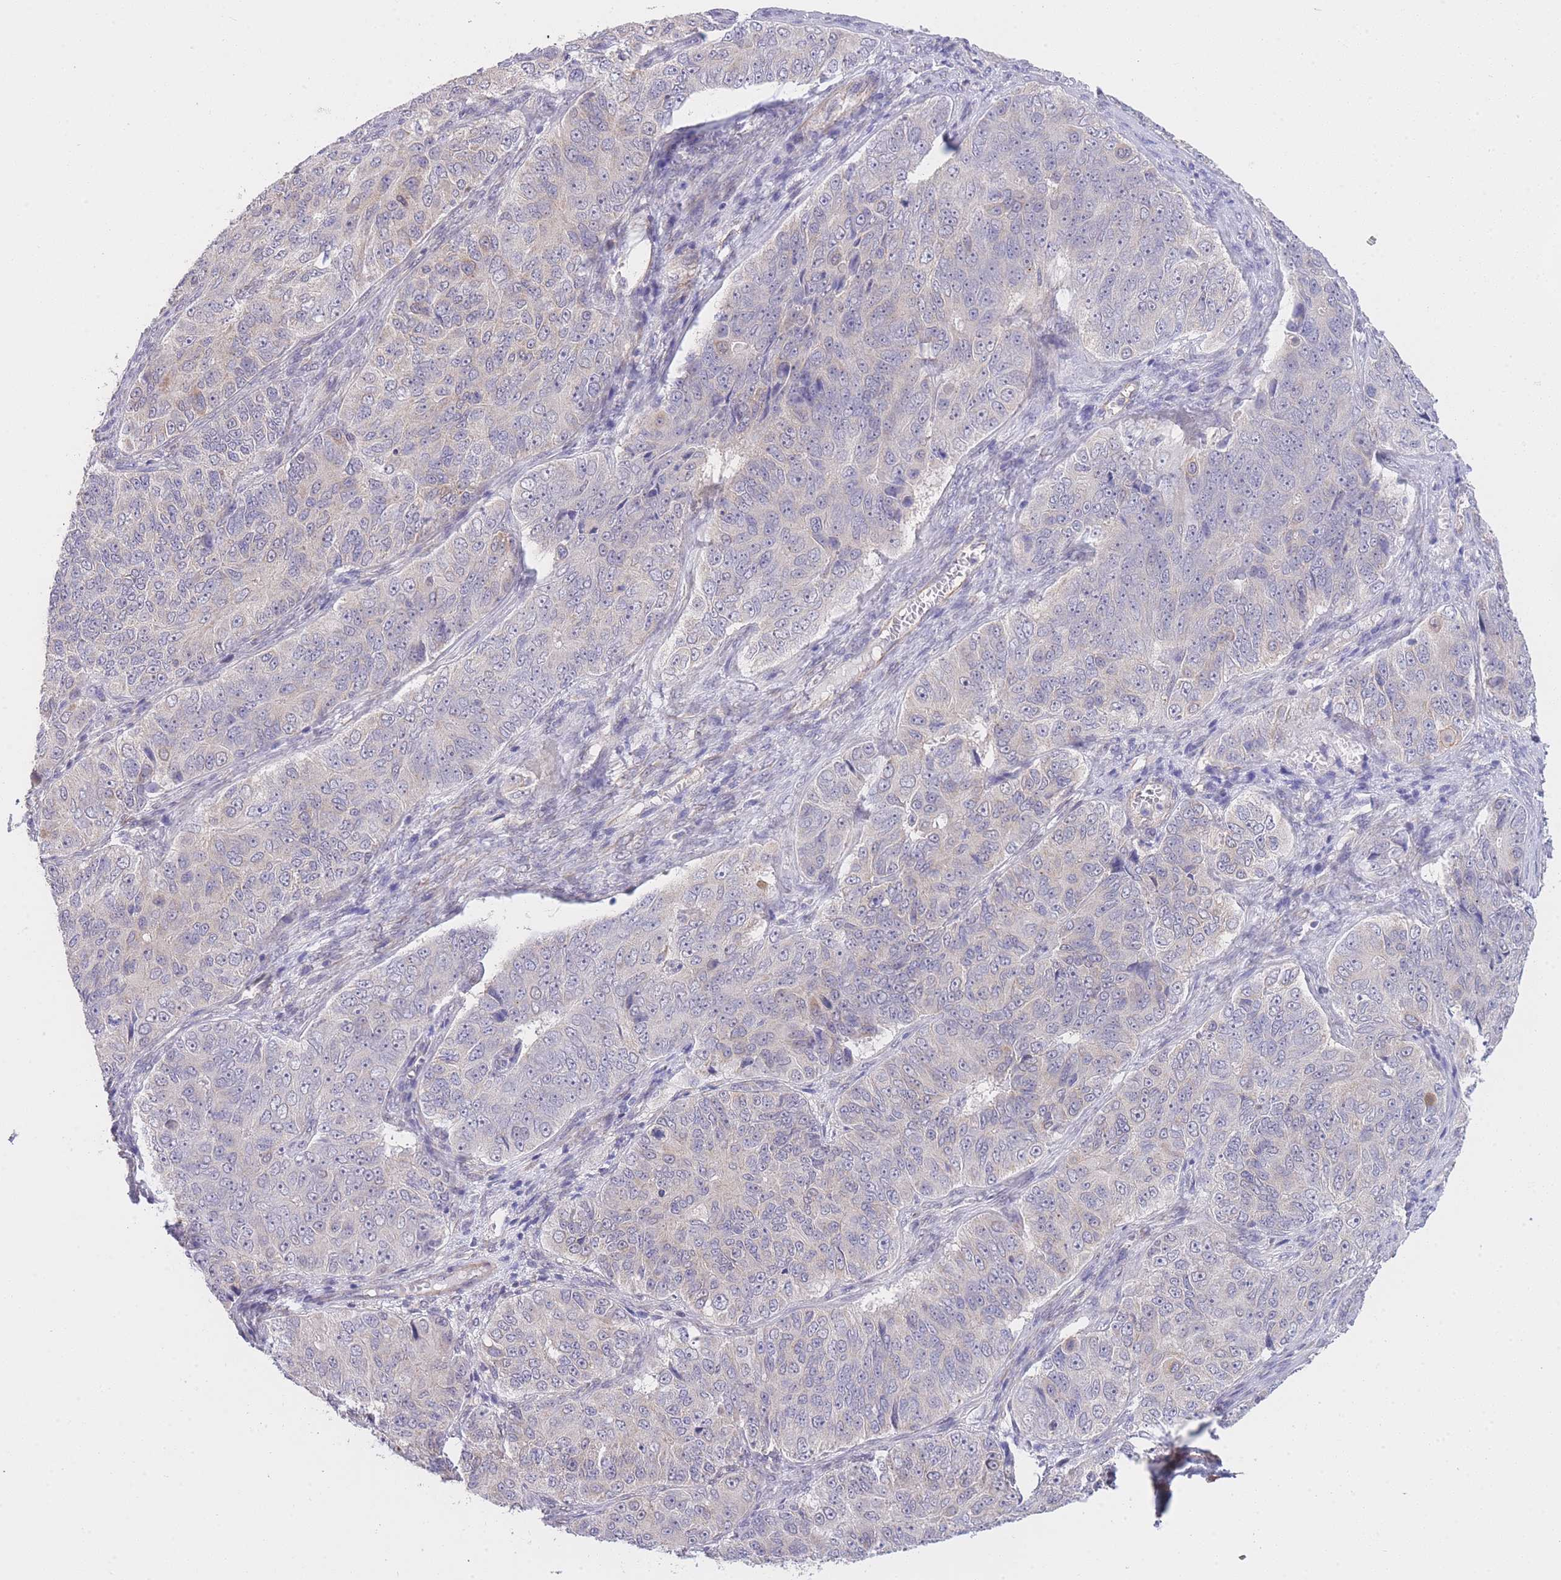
{"staining": {"intensity": "negative", "quantity": "none", "location": "none"}, "tissue": "ovarian cancer", "cell_type": "Tumor cells", "image_type": "cancer", "snomed": [{"axis": "morphology", "description": "Carcinoma, endometroid"}, {"axis": "topography", "description": "Ovary"}], "caption": "A high-resolution image shows immunohistochemistry staining of ovarian endometroid carcinoma, which reveals no significant staining in tumor cells.", "gene": "CTBP1", "patient": {"sex": "female", "age": 51}}